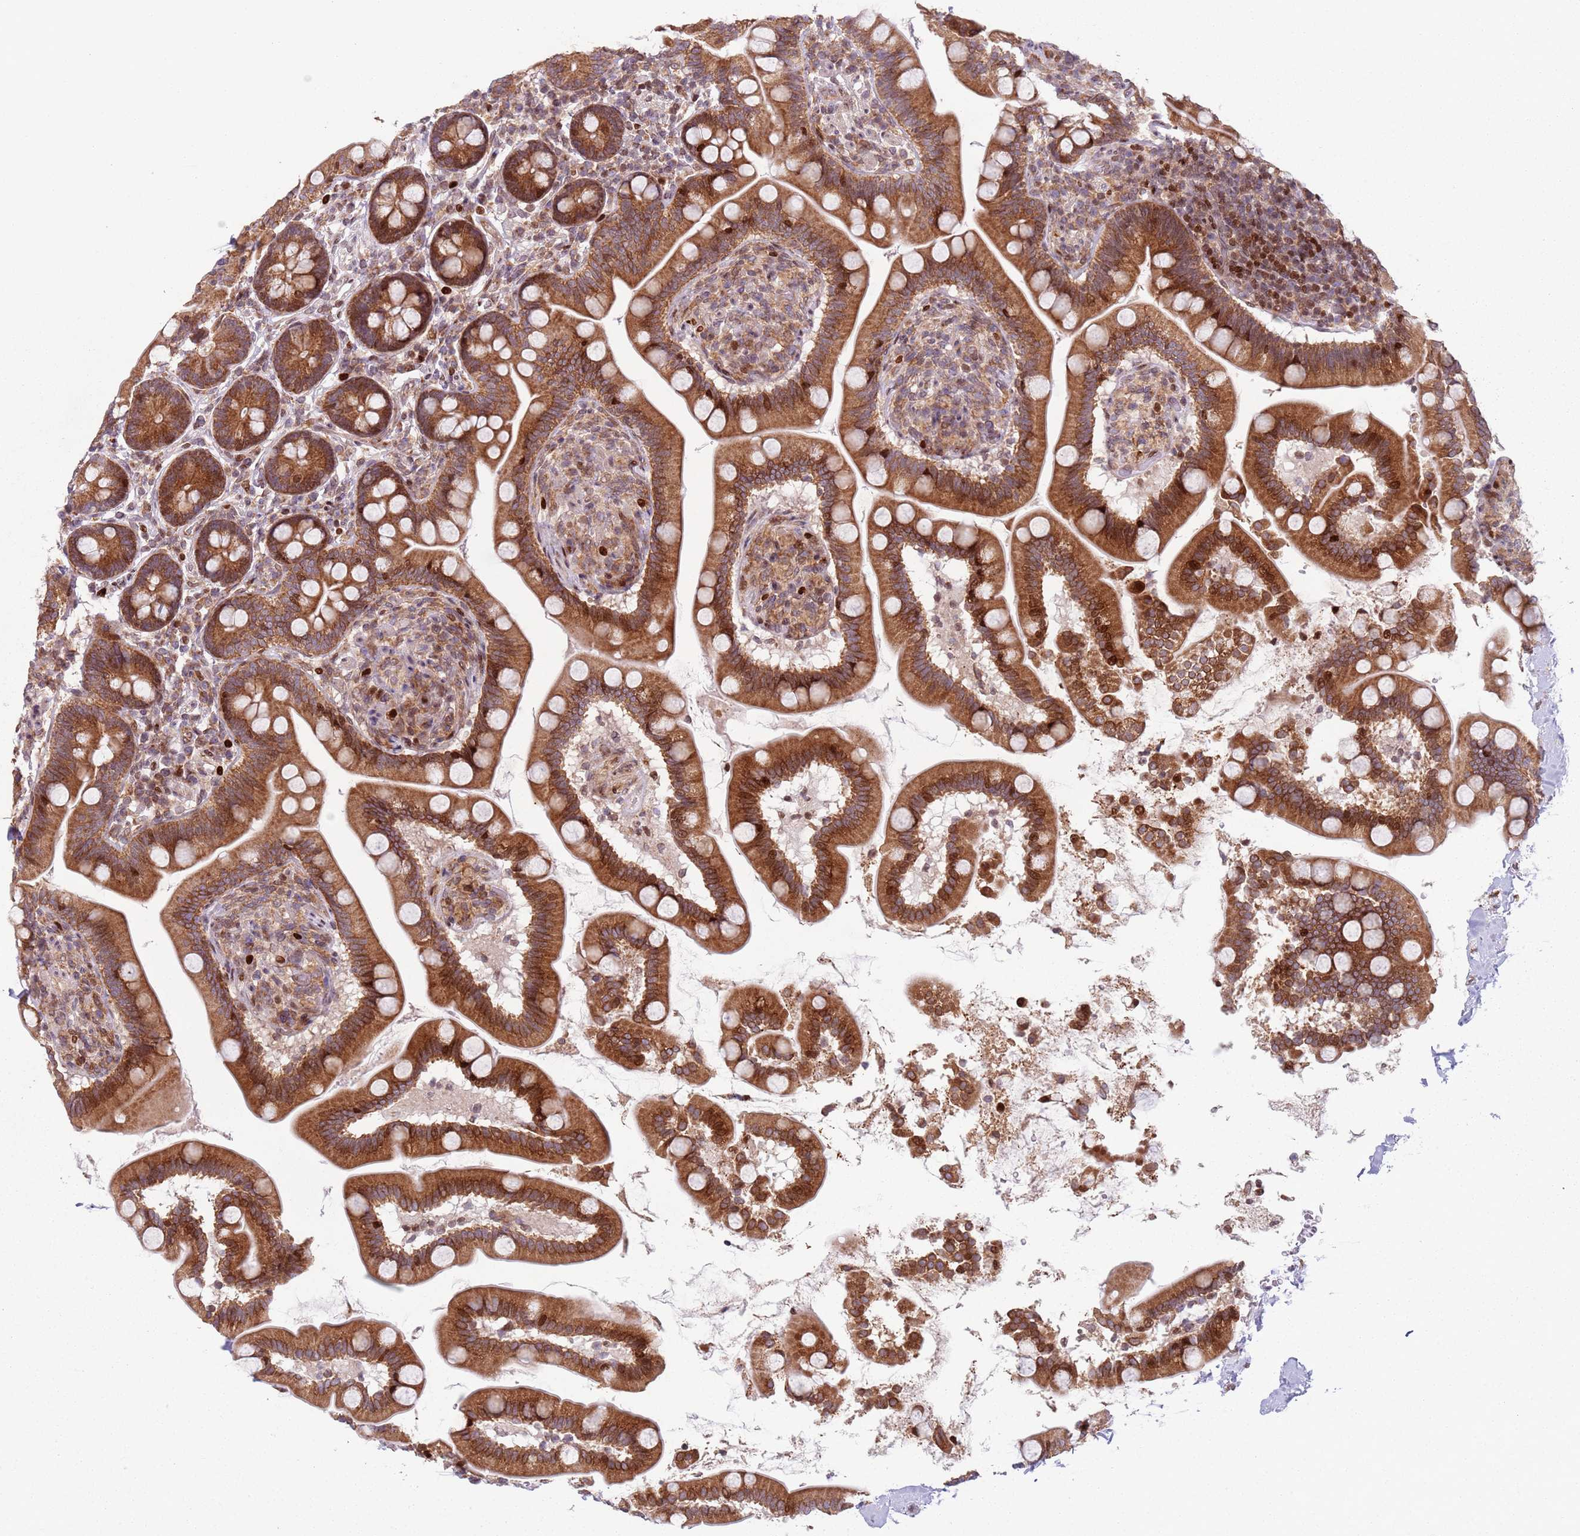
{"staining": {"intensity": "strong", "quantity": ">75%", "location": "cytoplasmic/membranous,nuclear"}, "tissue": "small intestine", "cell_type": "Glandular cells", "image_type": "normal", "snomed": [{"axis": "morphology", "description": "Normal tissue, NOS"}, {"axis": "topography", "description": "Small intestine"}], "caption": "The photomicrograph exhibits a brown stain indicating the presence of a protein in the cytoplasmic/membranous,nuclear of glandular cells in small intestine.", "gene": "HNRNPLL", "patient": {"sex": "female", "age": 64}}